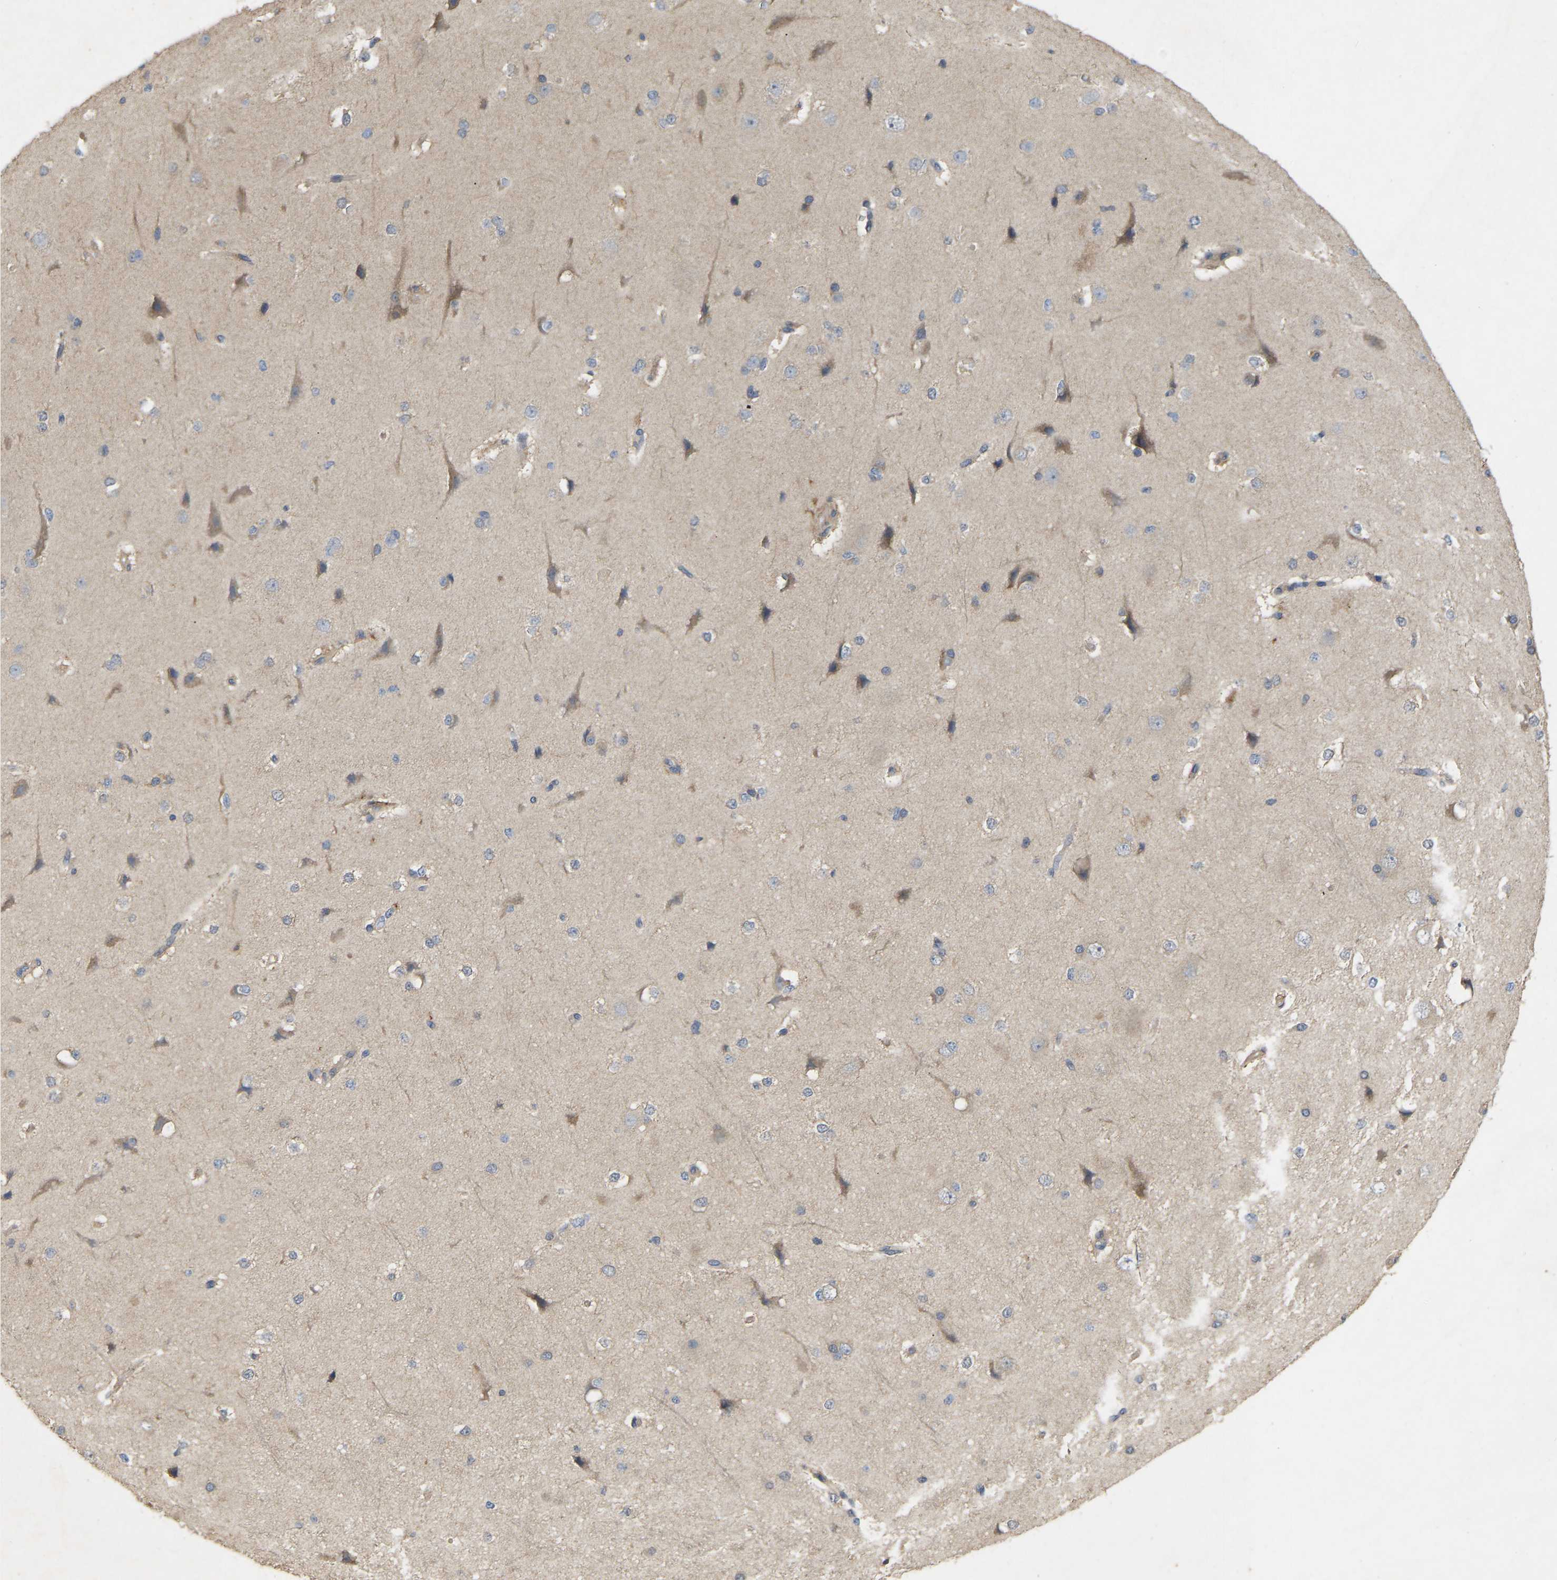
{"staining": {"intensity": "negative", "quantity": "none", "location": "none"}, "tissue": "cerebral cortex", "cell_type": "Endothelial cells", "image_type": "normal", "snomed": [{"axis": "morphology", "description": "Normal tissue, NOS"}, {"axis": "morphology", "description": "Developmental malformation"}, {"axis": "topography", "description": "Cerebral cortex"}], "caption": "DAB (3,3'-diaminobenzidine) immunohistochemical staining of benign cerebral cortex reveals no significant staining in endothelial cells. (DAB immunohistochemistry visualized using brightfield microscopy, high magnification).", "gene": "LPAR2", "patient": {"sex": "female", "age": 30}}